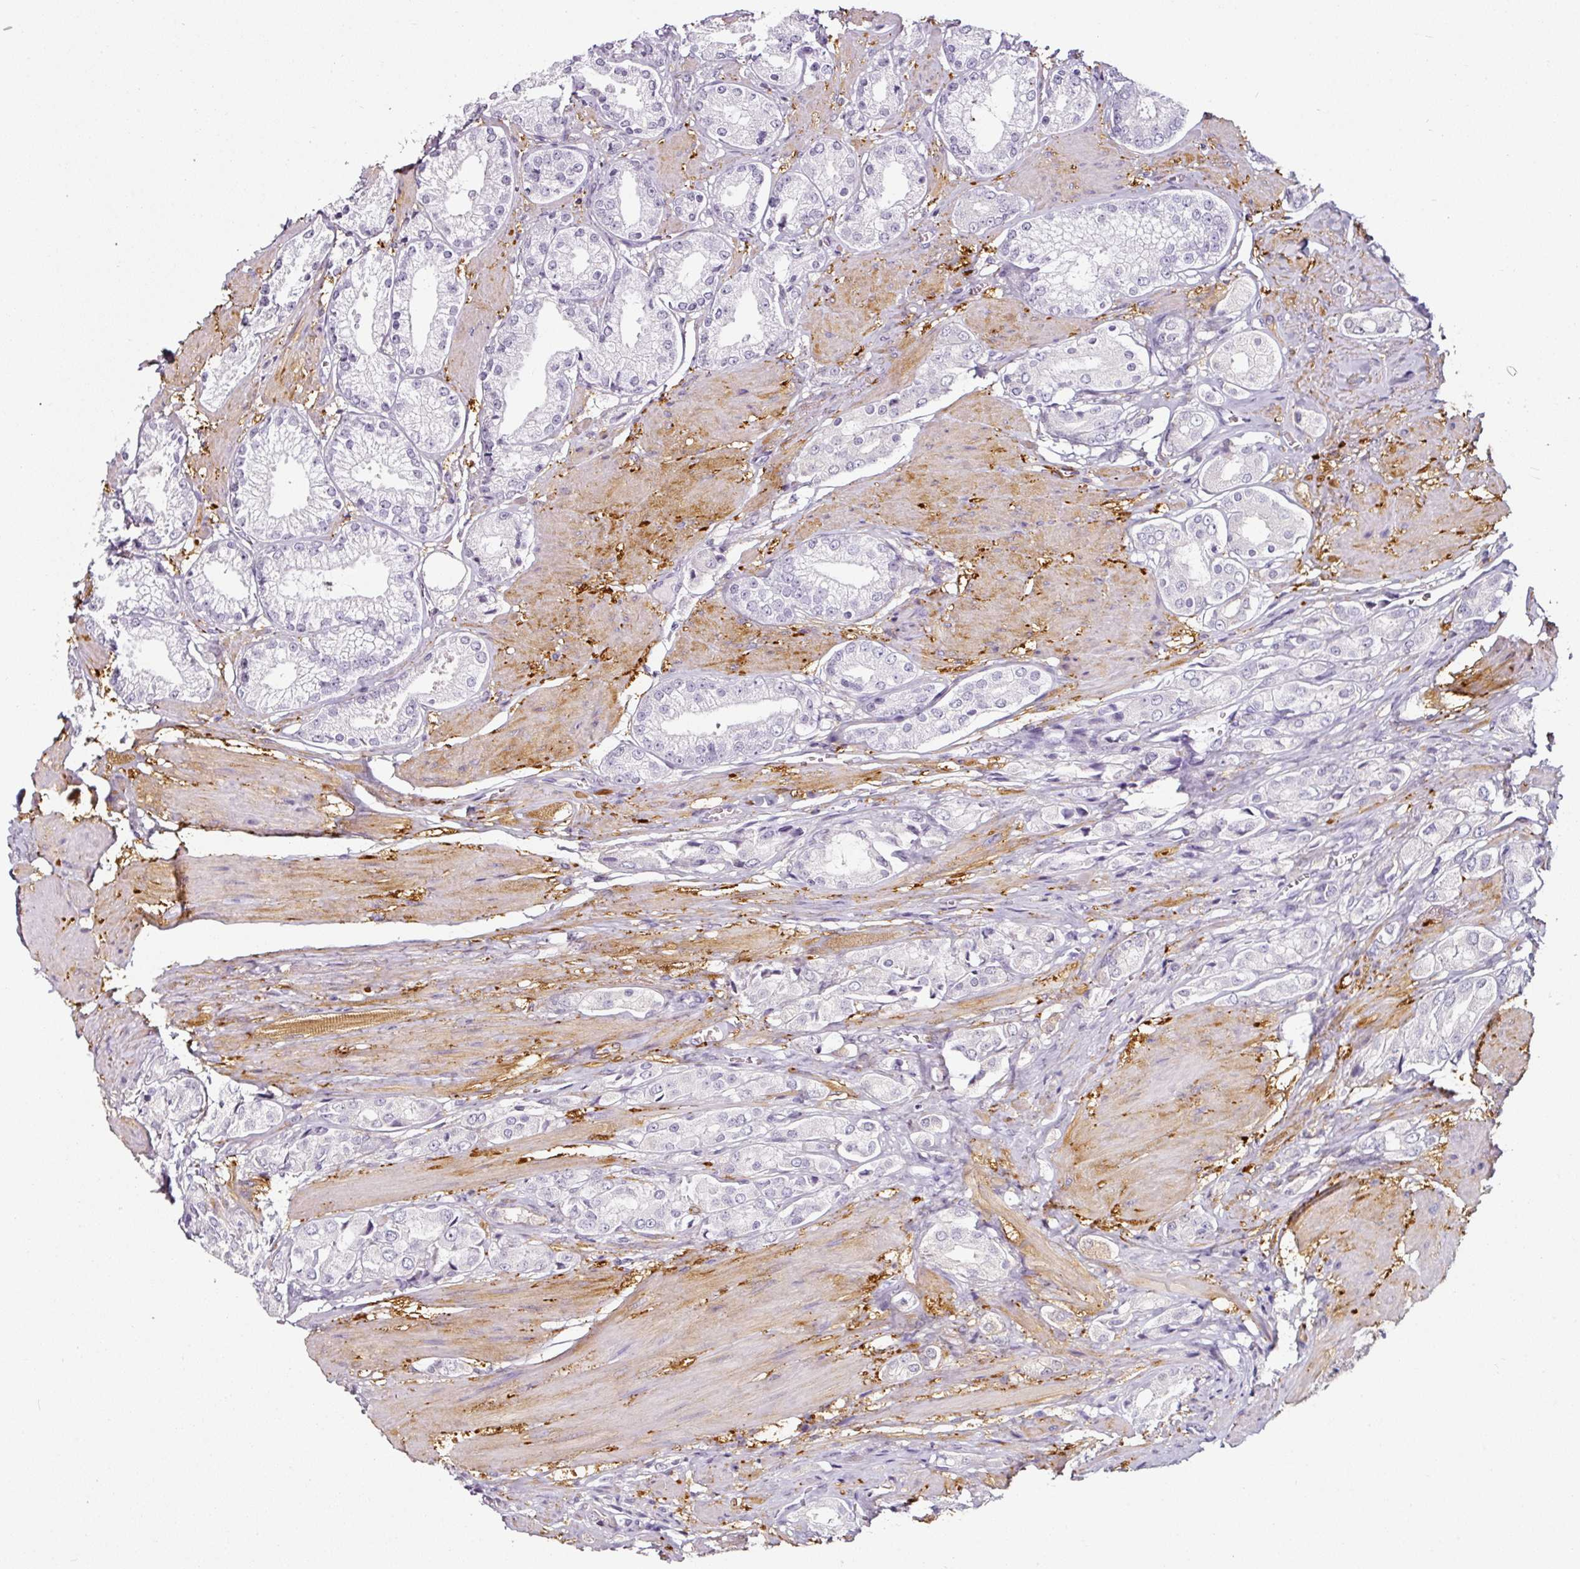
{"staining": {"intensity": "negative", "quantity": "none", "location": "none"}, "tissue": "prostate cancer", "cell_type": "Tumor cells", "image_type": "cancer", "snomed": [{"axis": "morphology", "description": "Adenocarcinoma, High grade"}, {"axis": "topography", "description": "Prostate and seminal vesicle, NOS"}], "caption": "Protein analysis of high-grade adenocarcinoma (prostate) reveals no significant staining in tumor cells.", "gene": "CAP2", "patient": {"sex": "male", "age": 64}}